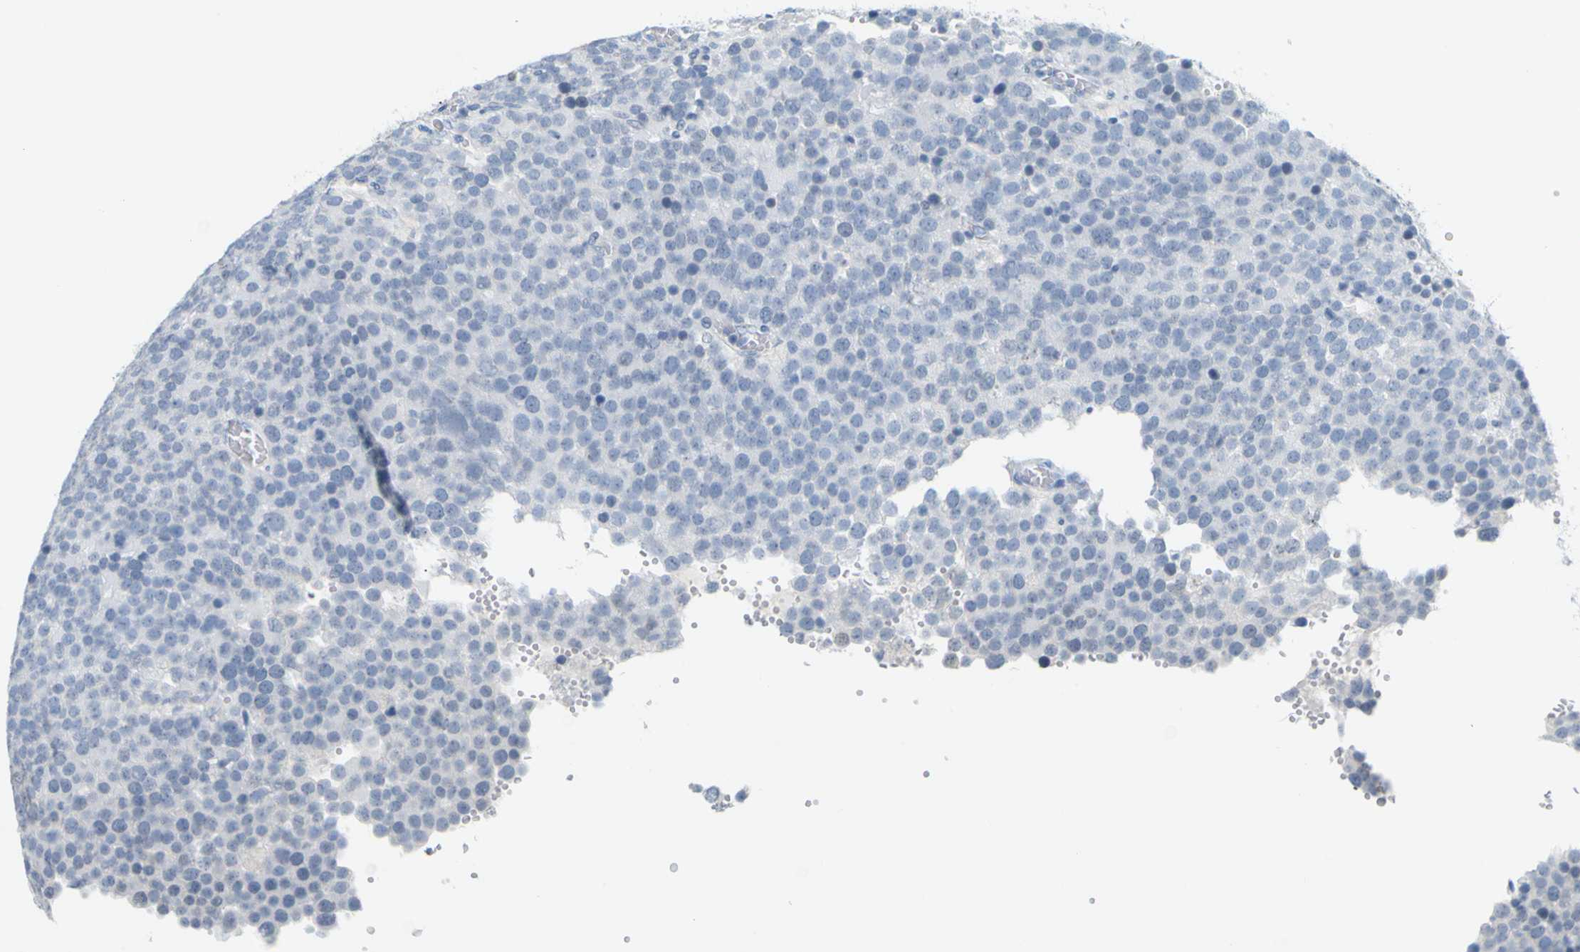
{"staining": {"intensity": "negative", "quantity": "none", "location": "none"}, "tissue": "testis cancer", "cell_type": "Tumor cells", "image_type": "cancer", "snomed": [{"axis": "morphology", "description": "Normal tissue, NOS"}, {"axis": "morphology", "description": "Seminoma, NOS"}, {"axis": "topography", "description": "Testis"}], "caption": "Tumor cells are negative for protein expression in human testis seminoma.", "gene": "OPN1SW", "patient": {"sex": "male", "age": 71}}